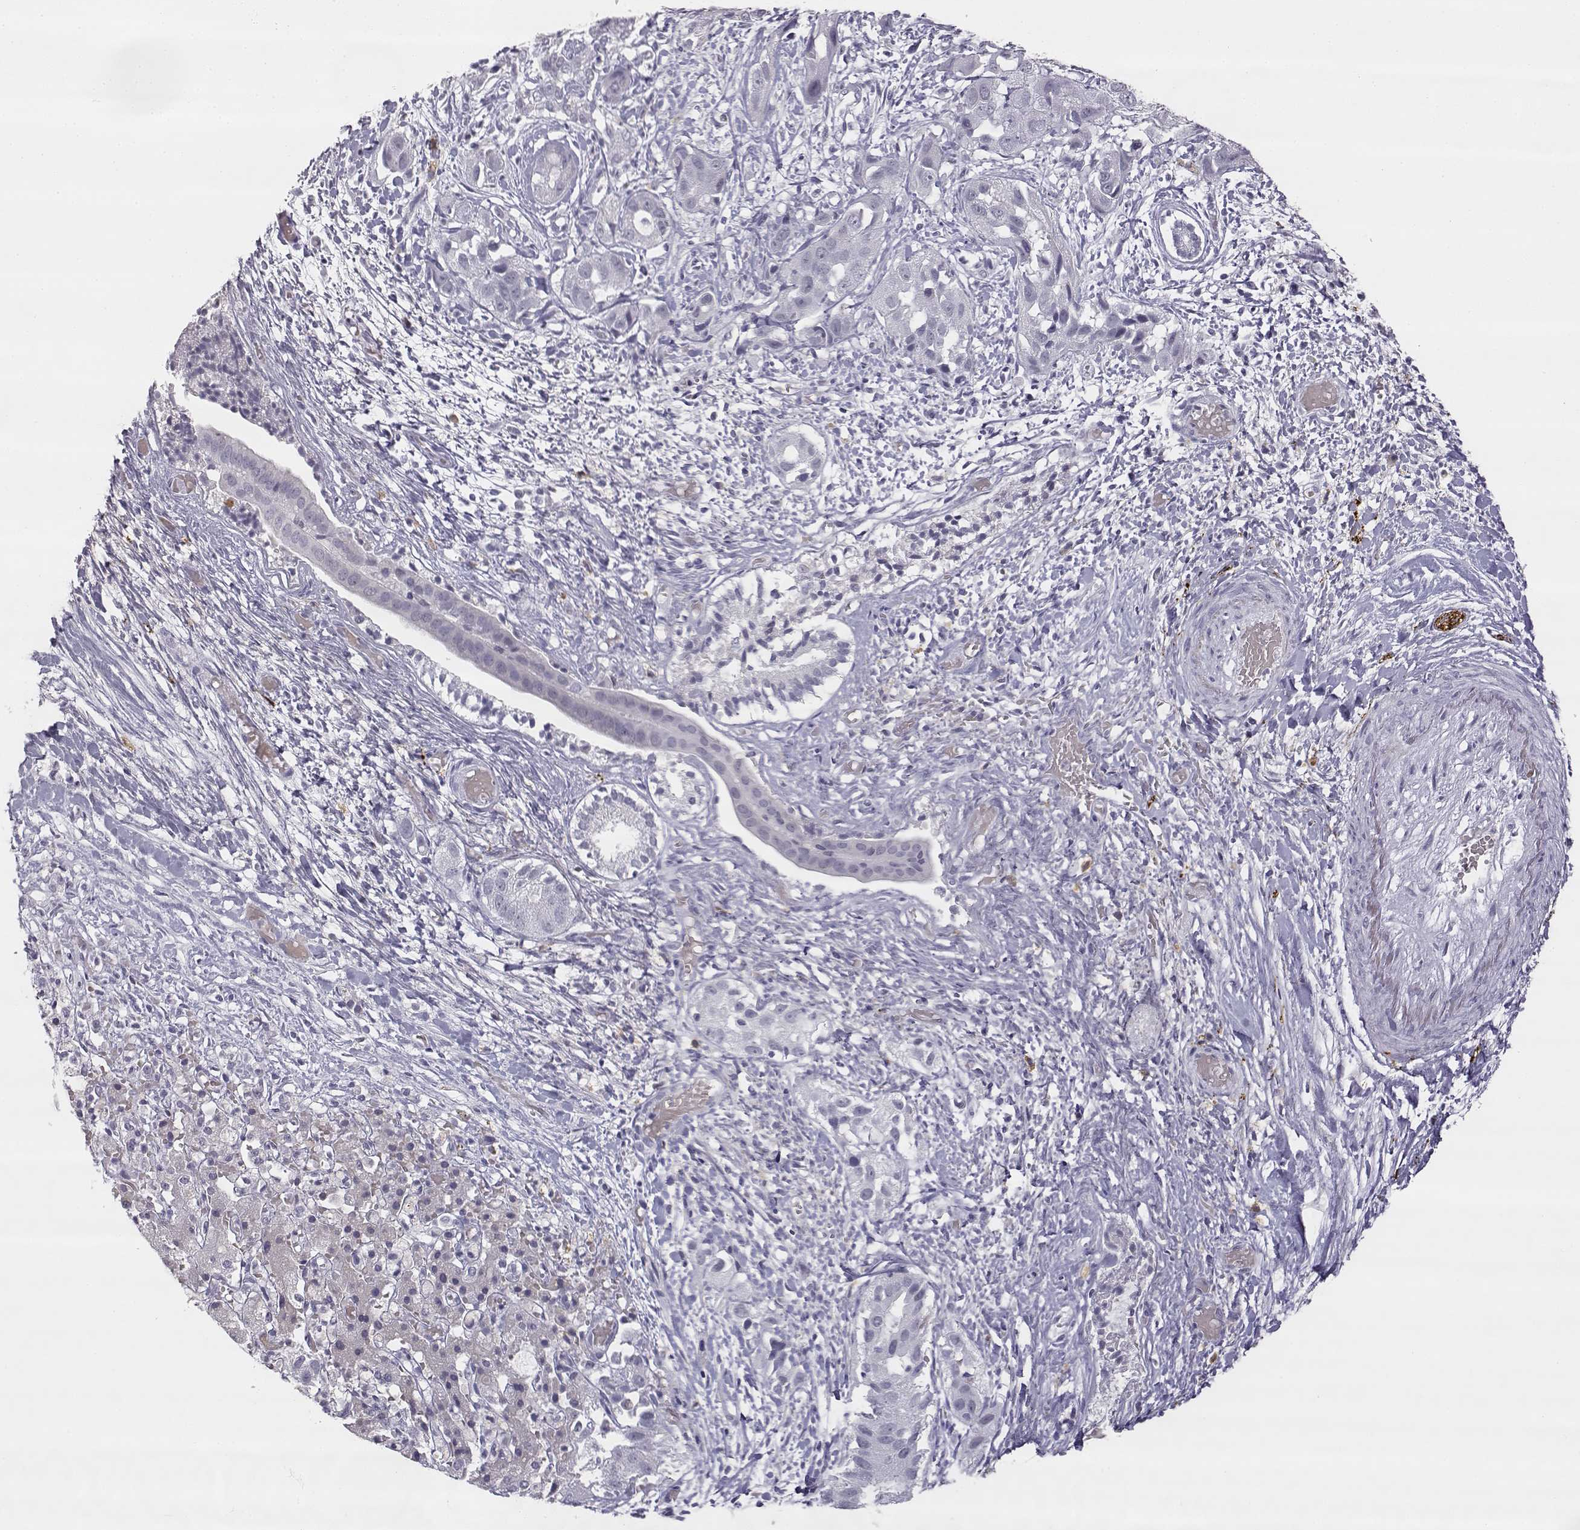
{"staining": {"intensity": "negative", "quantity": "none", "location": "none"}, "tissue": "liver cancer", "cell_type": "Tumor cells", "image_type": "cancer", "snomed": [{"axis": "morphology", "description": "Cholangiocarcinoma"}, {"axis": "topography", "description": "Liver"}], "caption": "Image shows no significant protein positivity in tumor cells of liver cancer (cholangiocarcinoma).", "gene": "VGF", "patient": {"sex": "female", "age": 52}}